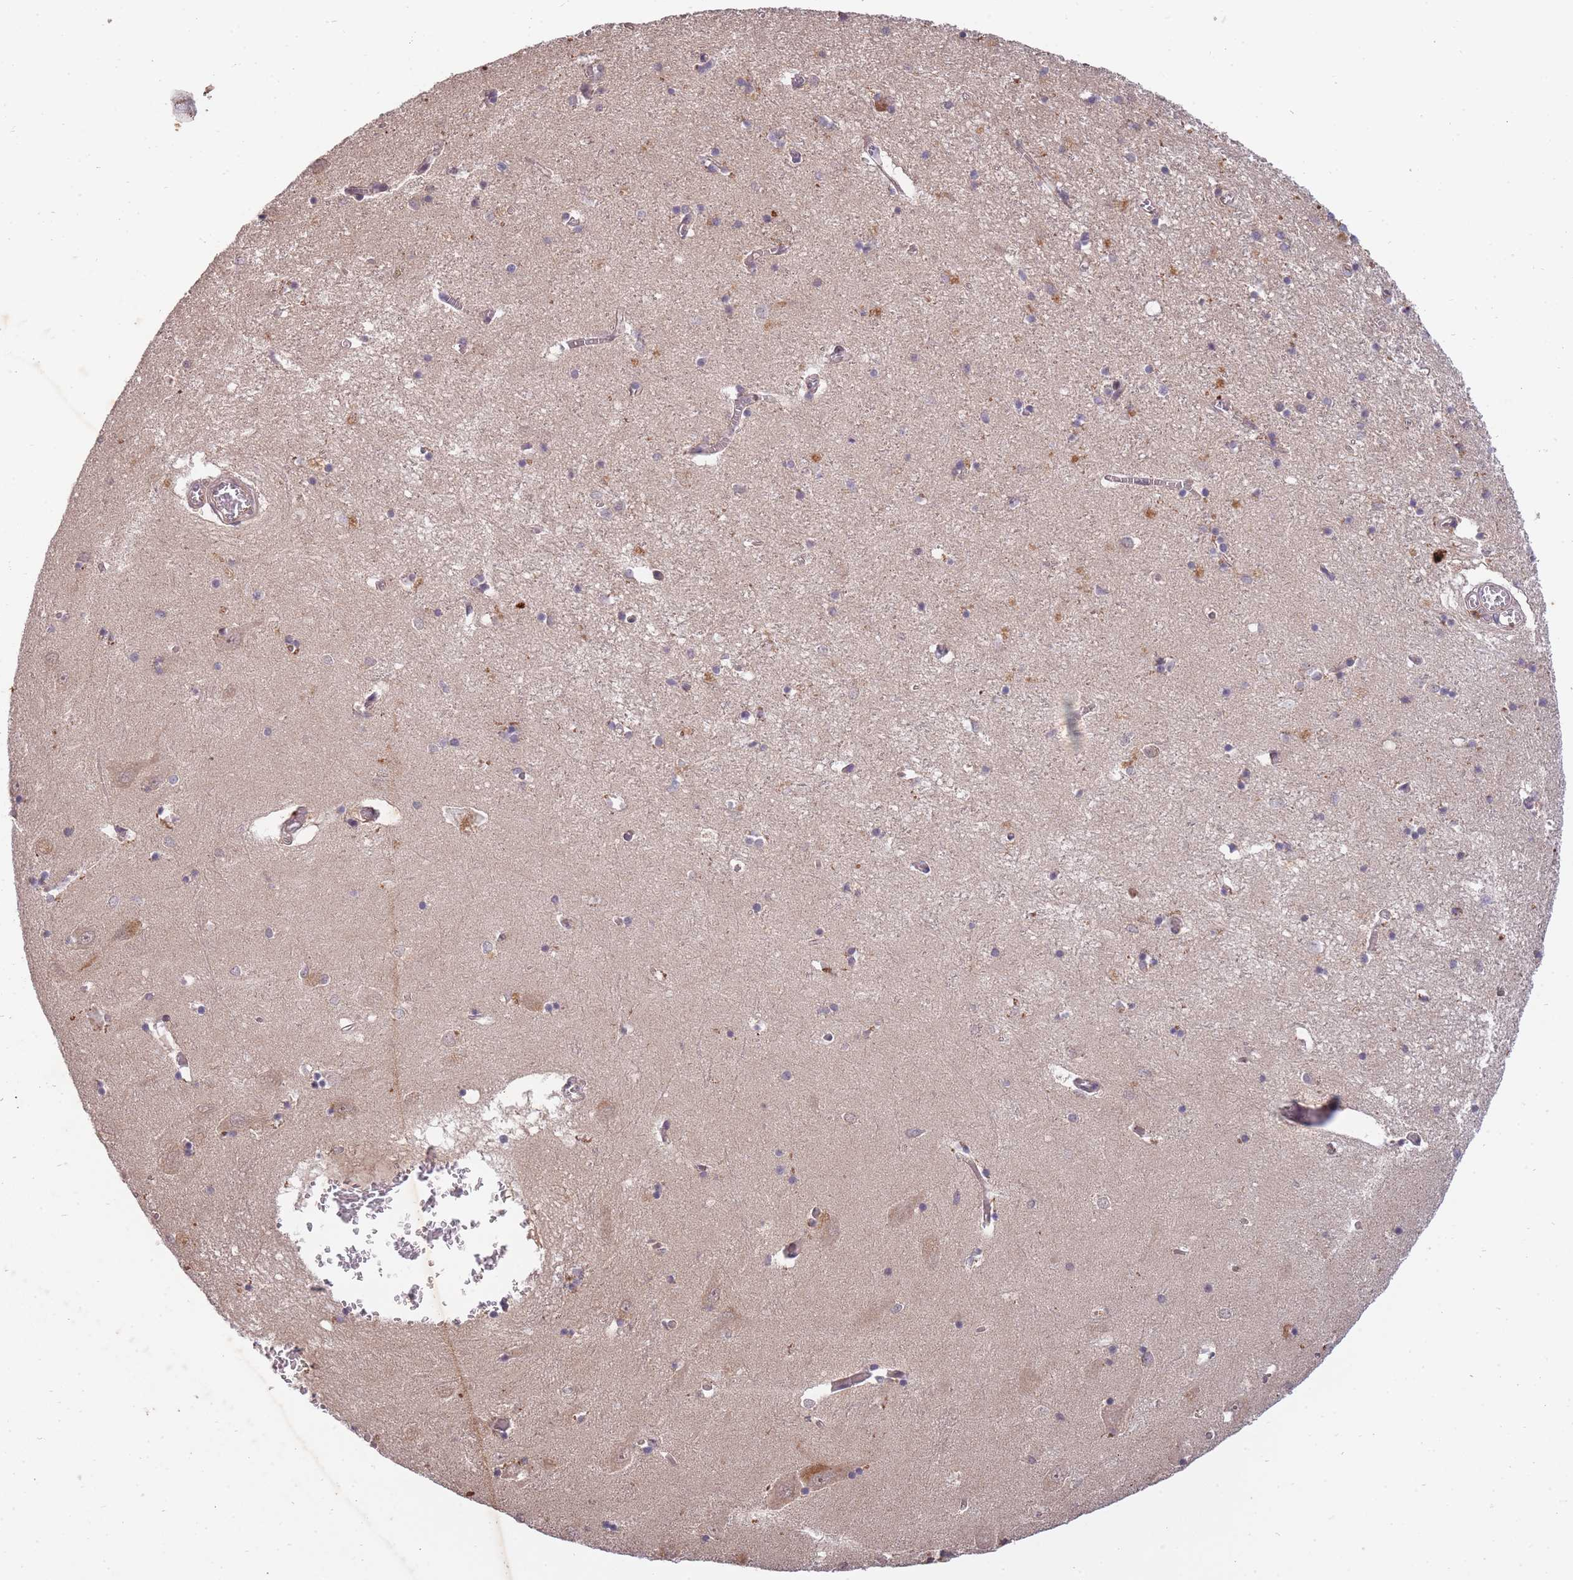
{"staining": {"intensity": "negative", "quantity": "none", "location": "none"}, "tissue": "hippocampus", "cell_type": "Glial cells", "image_type": "normal", "snomed": [{"axis": "morphology", "description": "Normal tissue, NOS"}, {"axis": "topography", "description": "Hippocampus"}], "caption": "Histopathology image shows no significant protein staining in glial cells of normal hippocampus. (DAB (3,3'-diaminobenzidine) IHC, high magnification).", "gene": "SMC6", "patient": {"sex": "male", "age": 70}}